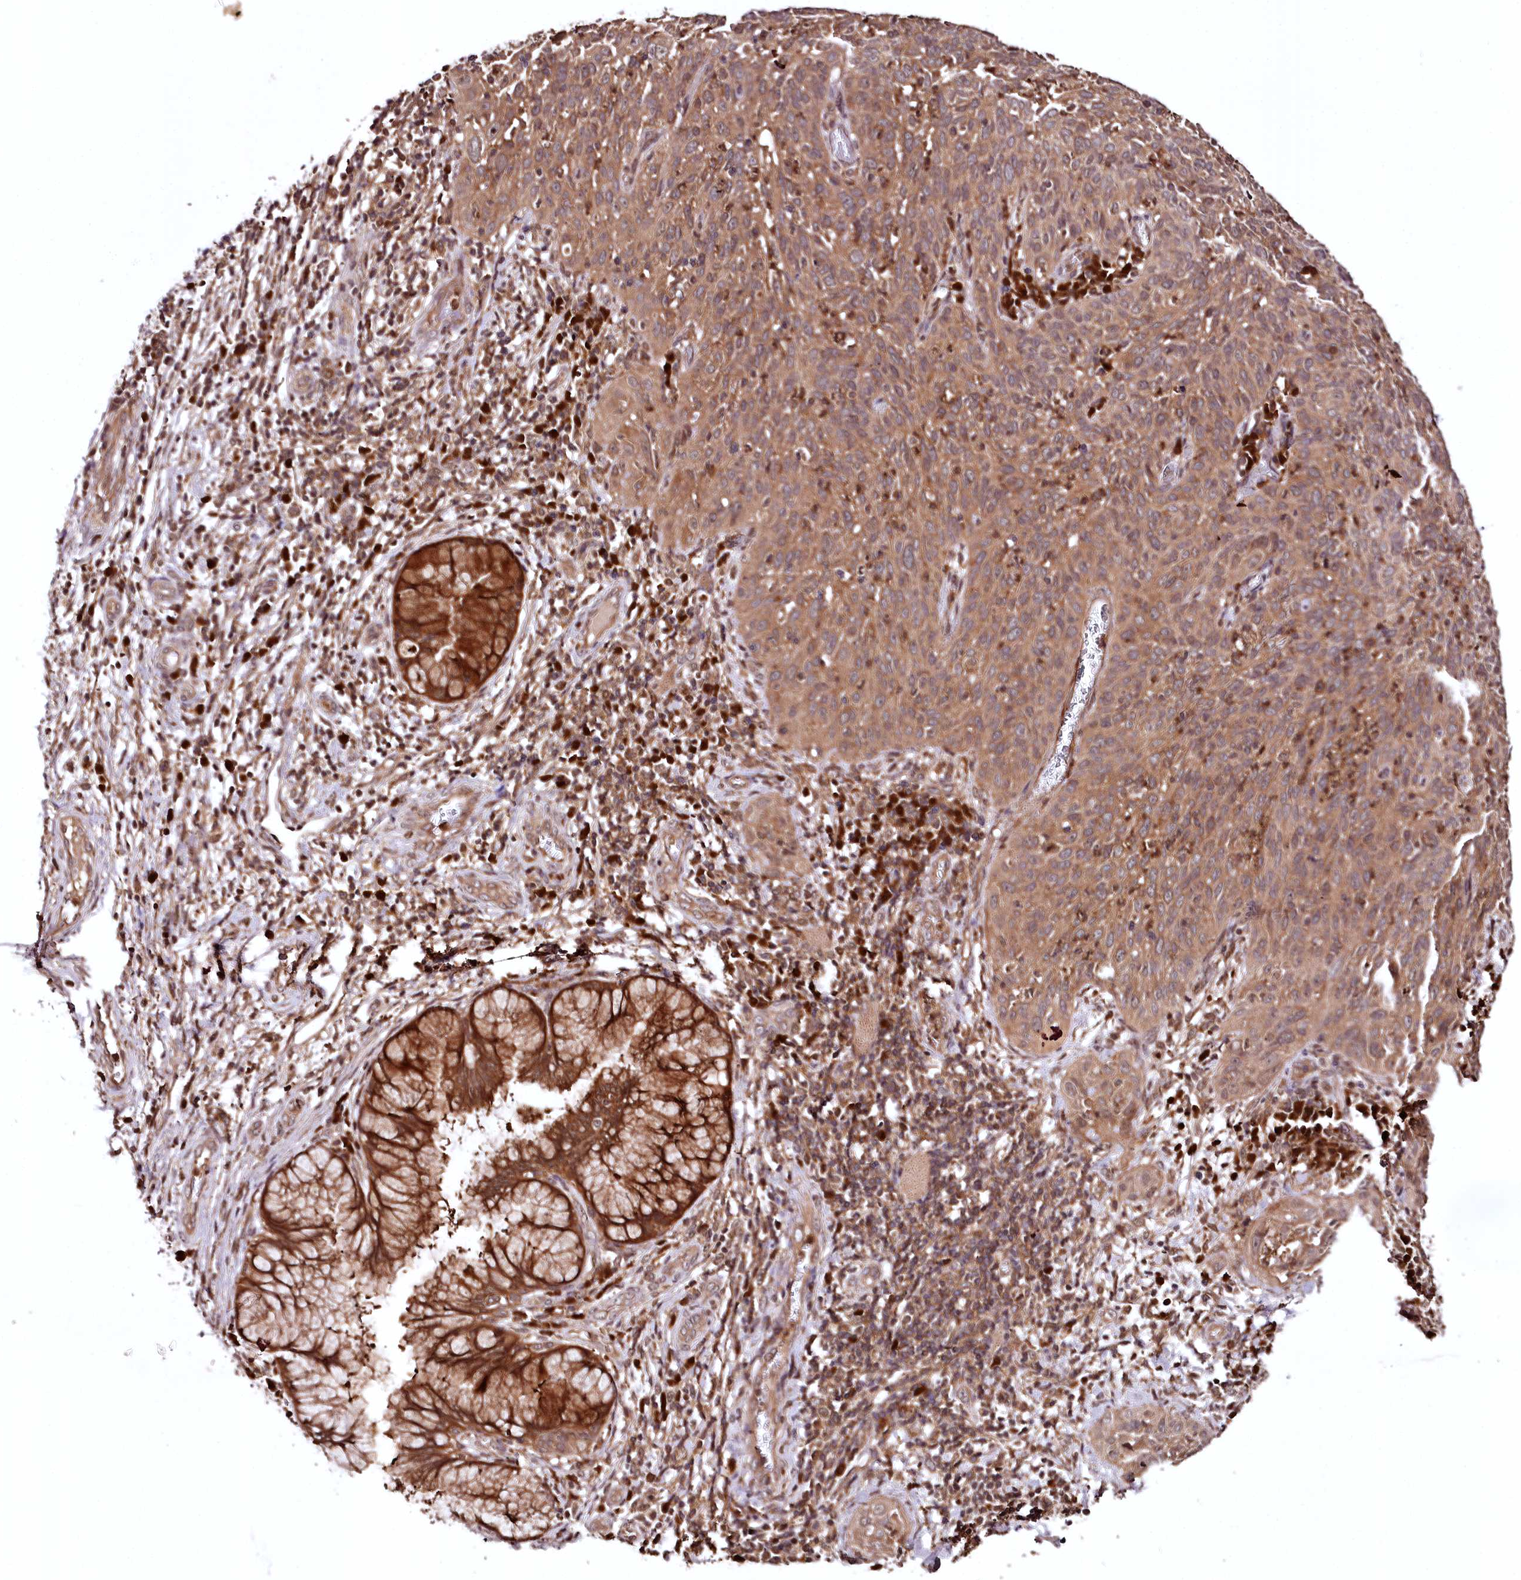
{"staining": {"intensity": "moderate", "quantity": ">75%", "location": "cytoplasmic/membranous"}, "tissue": "cervical cancer", "cell_type": "Tumor cells", "image_type": "cancer", "snomed": [{"axis": "morphology", "description": "Squamous cell carcinoma, NOS"}, {"axis": "topography", "description": "Cervix"}], "caption": "Cervical squamous cell carcinoma stained for a protein displays moderate cytoplasmic/membranous positivity in tumor cells. (brown staining indicates protein expression, while blue staining denotes nuclei).", "gene": "TTC12", "patient": {"sex": "female", "age": 31}}